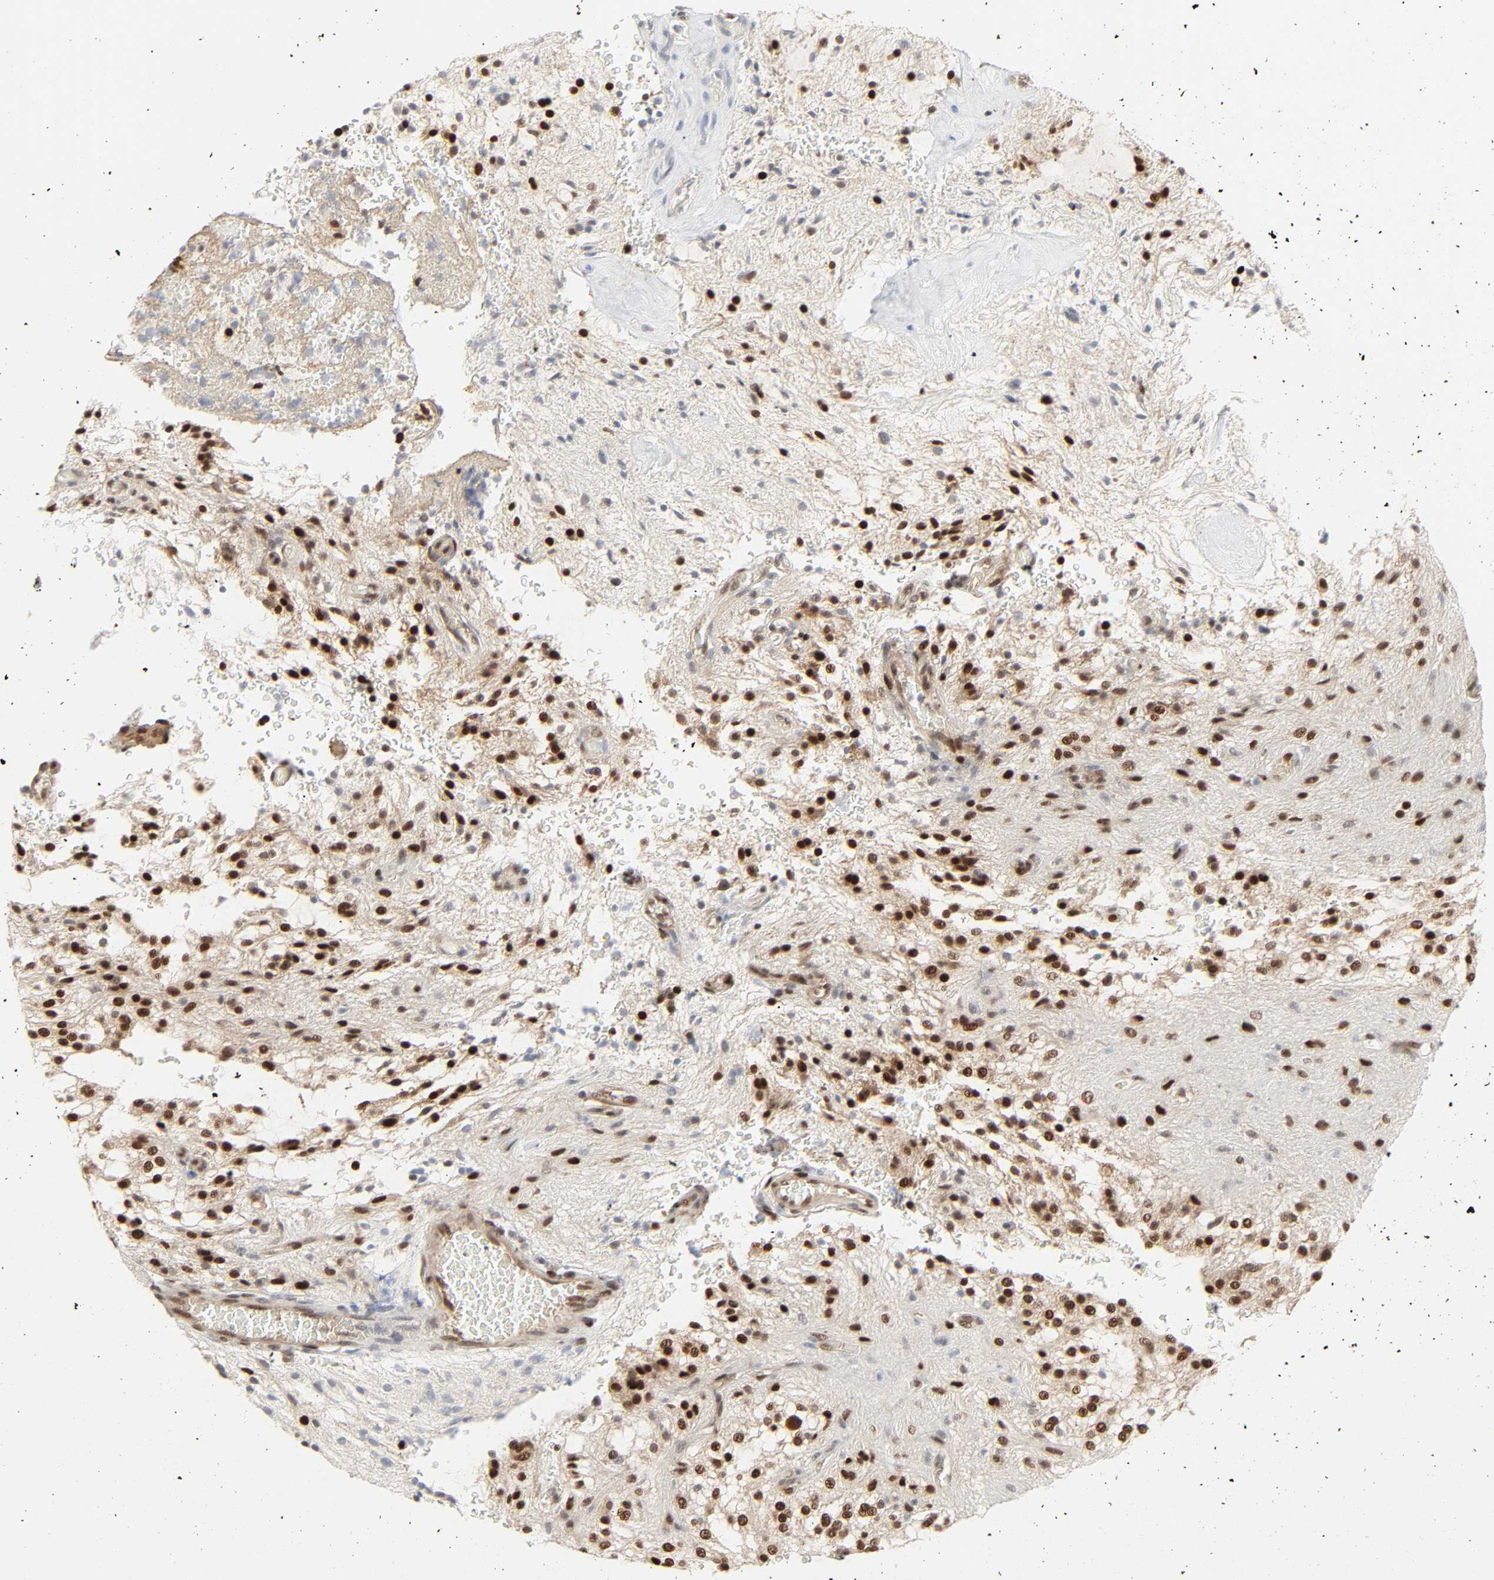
{"staining": {"intensity": "strong", "quantity": ">75%", "location": "nuclear"}, "tissue": "glioma", "cell_type": "Tumor cells", "image_type": "cancer", "snomed": [{"axis": "morphology", "description": "Glioma, malignant, NOS"}, {"axis": "topography", "description": "Cerebellum"}], "caption": "DAB immunohistochemical staining of glioma shows strong nuclear protein expression in about >75% of tumor cells.", "gene": "ZBTB16", "patient": {"sex": "female", "age": 10}}